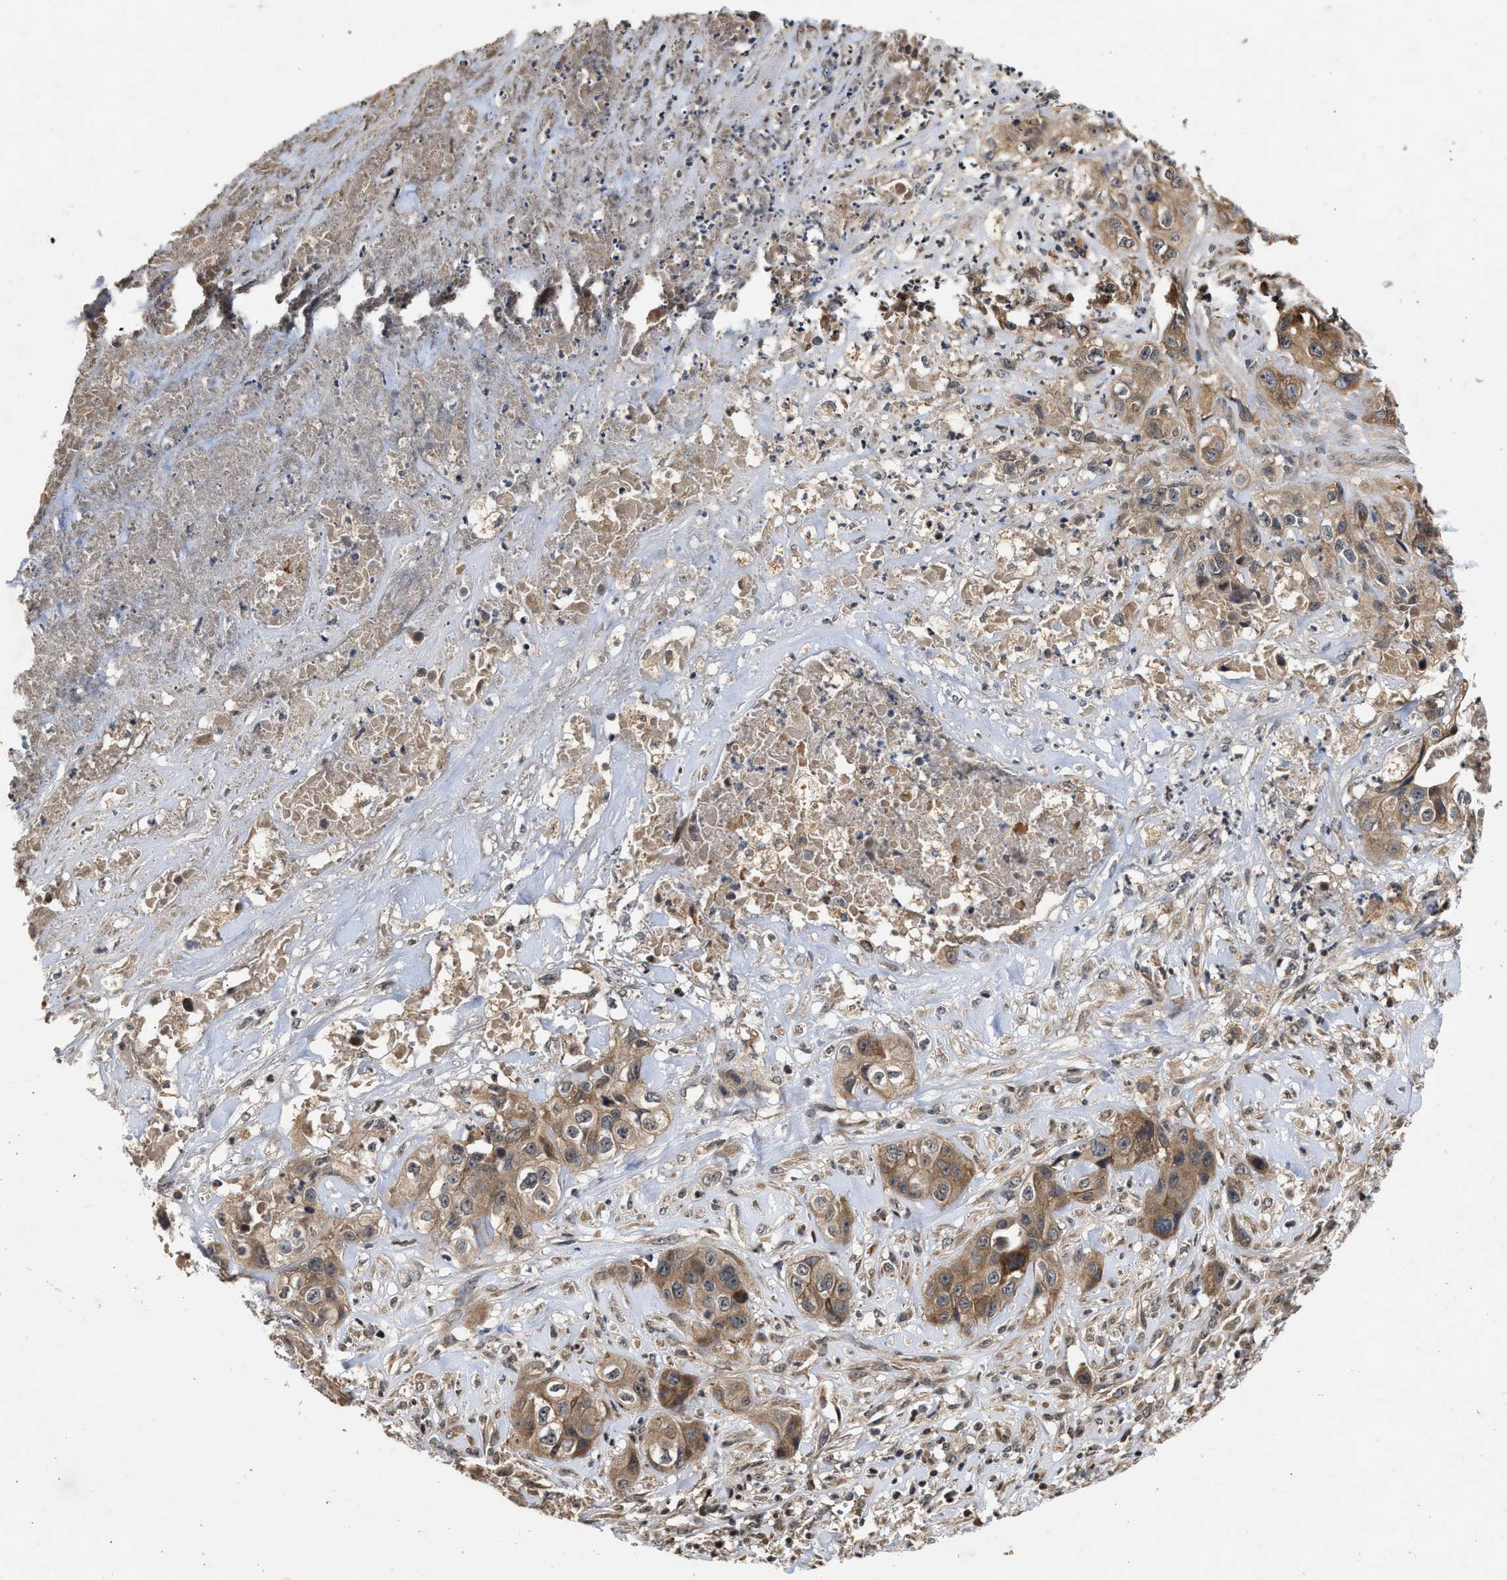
{"staining": {"intensity": "moderate", "quantity": ">75%", "location": "cytoplasmic/membranous"}, "tissue": "liver cancer", "cell_type": "Tumor cells", "image_type": "cancer", "snomed": [{"axis": "morphology", "description": "Cholangiocarcinoma"}, {"axis": "topography", "description": "Liver"}], "caption": "There is medium levels of moderate cytoplasmic/membranous expression in tumor cells of cholangiocarcinoma (liver), as demonstrated by immunohistochemical staining (brown color).", "gene": "CFLAR", "patient": {"sex": "female", "age": 61}}